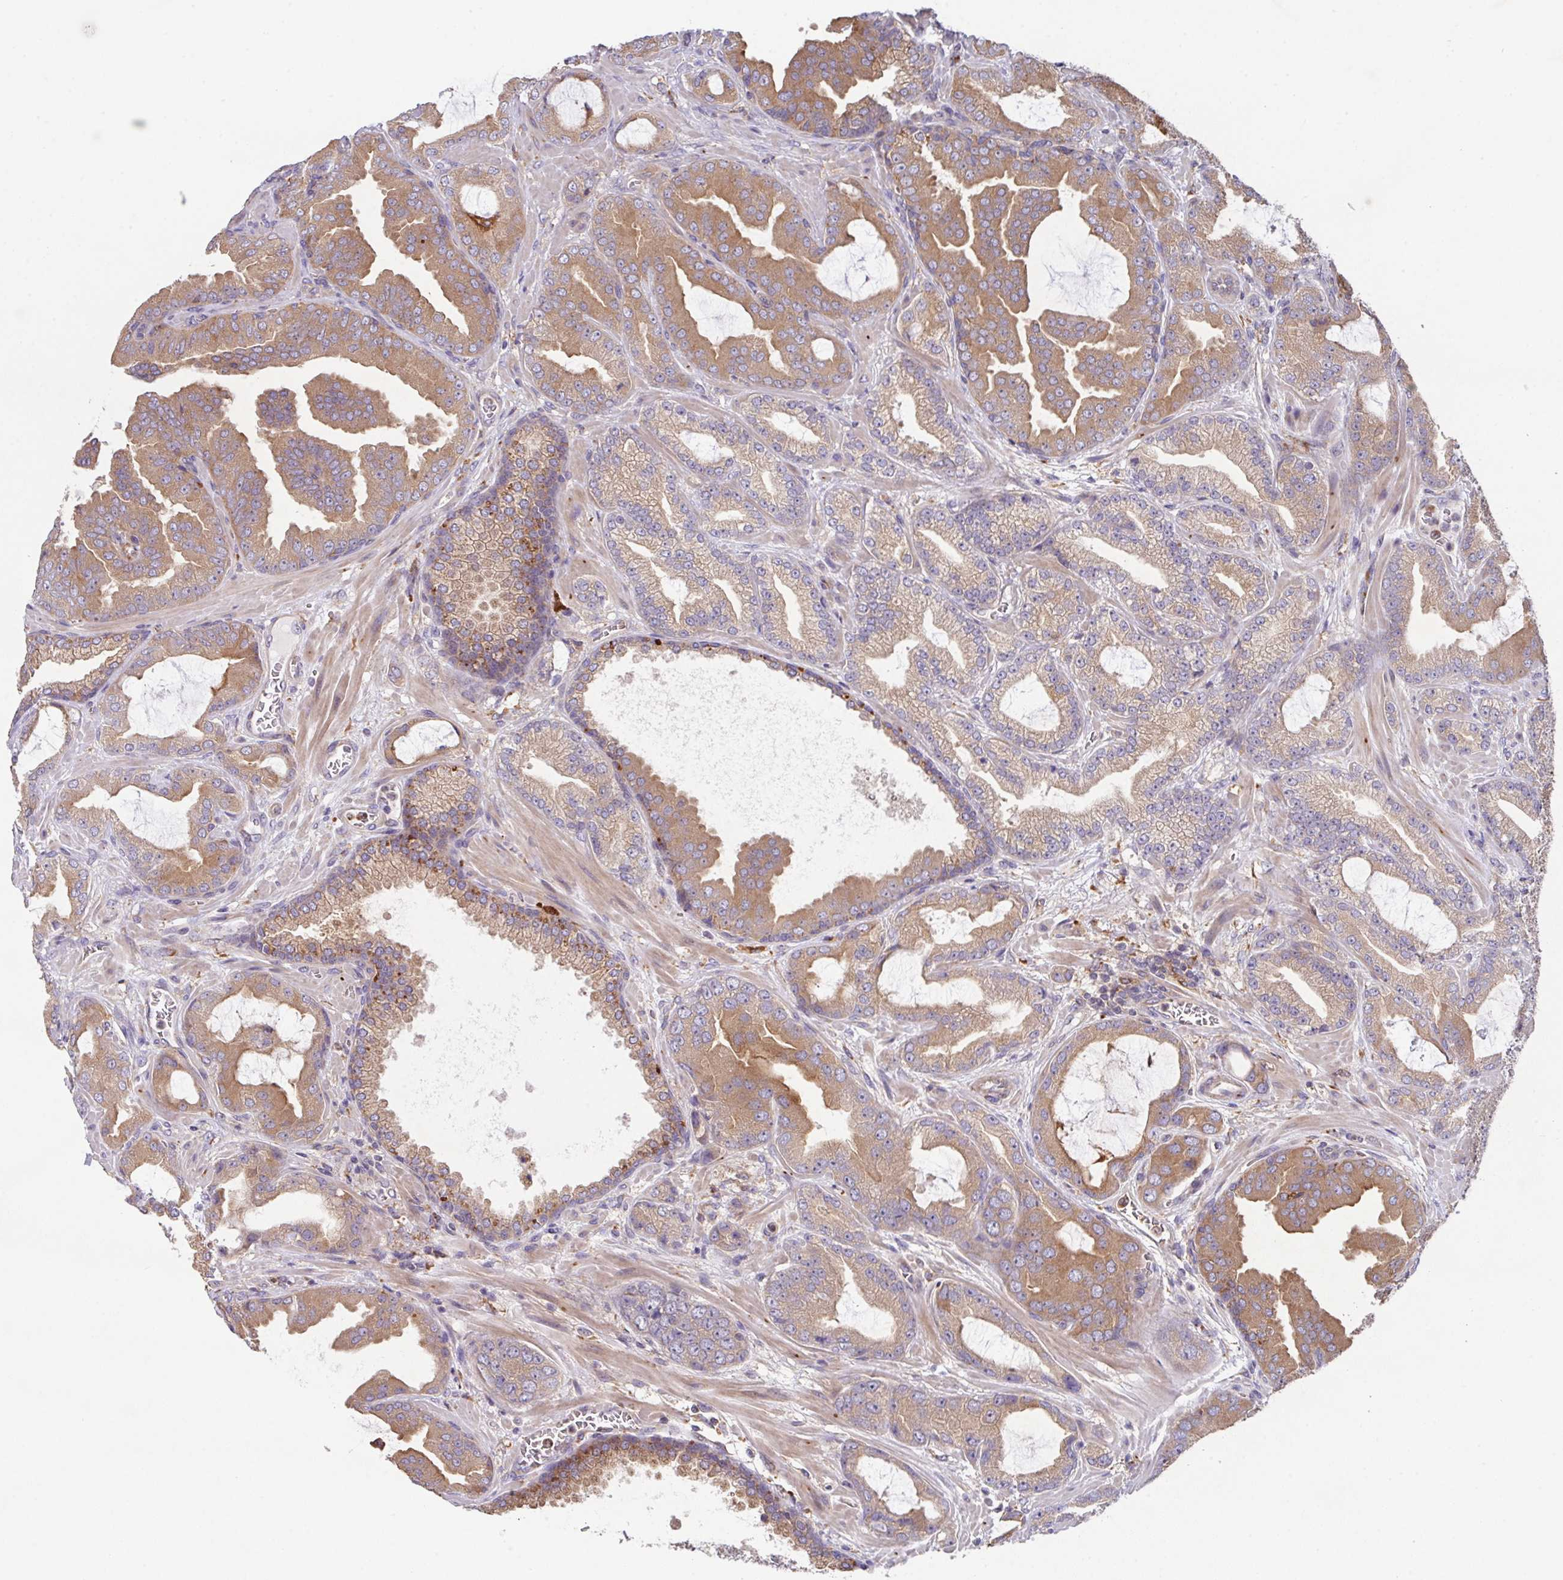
{"staining": {"intensity": "moderate", "quantity": "25%-75%", "location": "cytoplasmic/membranous"}, "tissue": "prostate cancer", "cell_type": "Tumor cells", "image_type": "cancer", "snomed": [{"axis": "morphology", "description": "Adenocarcinoma, High grade"}, {"axis": "topography", "description": "Prostate"}], "caption": "Prostate cancer (adenocarcinoma (high-grade)) was stained to show a protein in brown. There is medium levels of moderate cytoplasmic/membranous staining in about 25%-75% of tumor cells.", "gene": "TRIM14", "patient": {"sex": "male", "age": 68}}